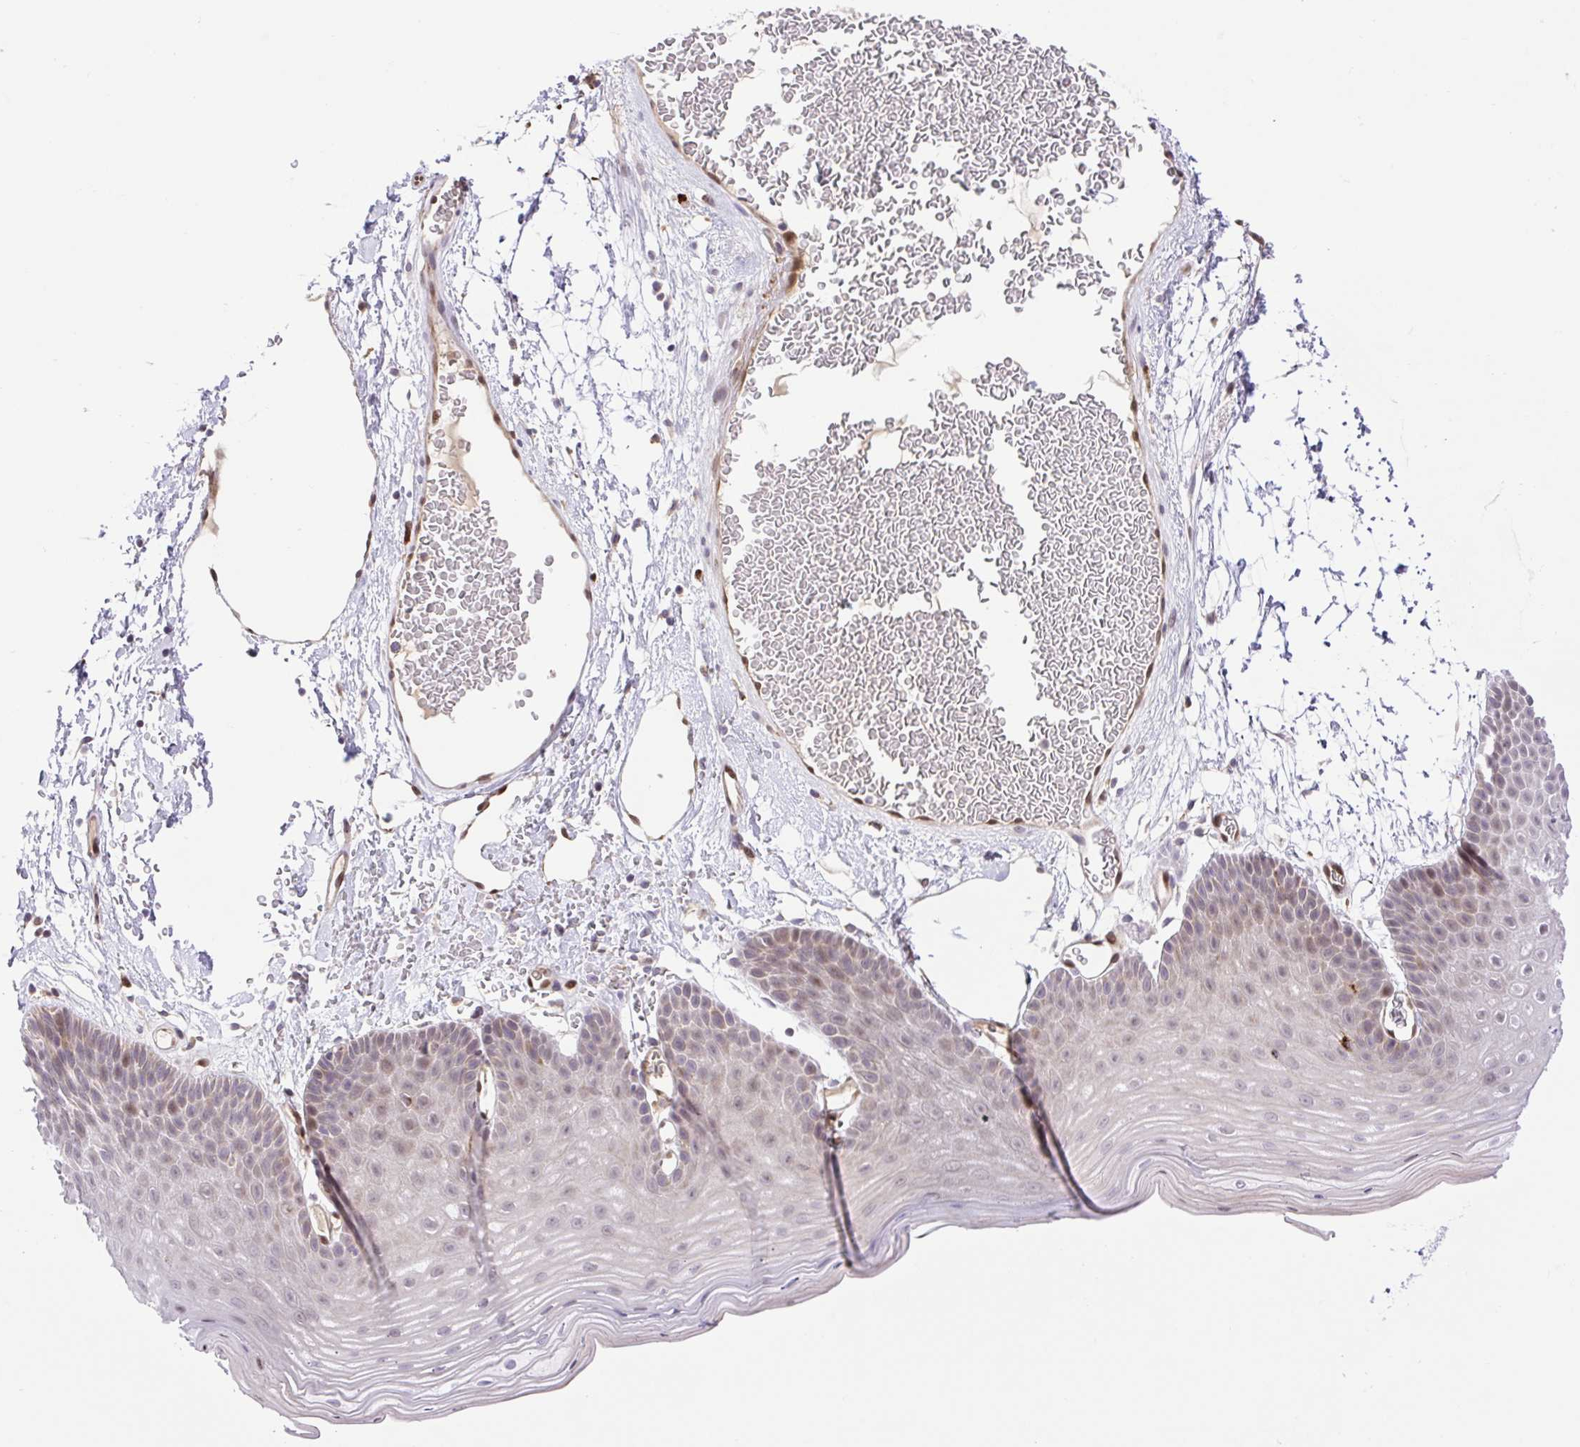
{"staining": {"intensity": "weak", "quantity": "25%-75%", "location": "nuclear"}, "tissue": "skin", "cell_type": "Epidermal cells", "image_type": "normal", "snomed": [{"axis": "morphology", "description": "Normal tissue, NOS"}, {"axis": "topography", "description": "Anal"}], "caption": "Skin stained with immunohistochemistry shows weak nuclear staining in approximately 25%-75% of epidermal cells.", "gene": "ERG", "patient": {"sex": "male", "age": 53}}